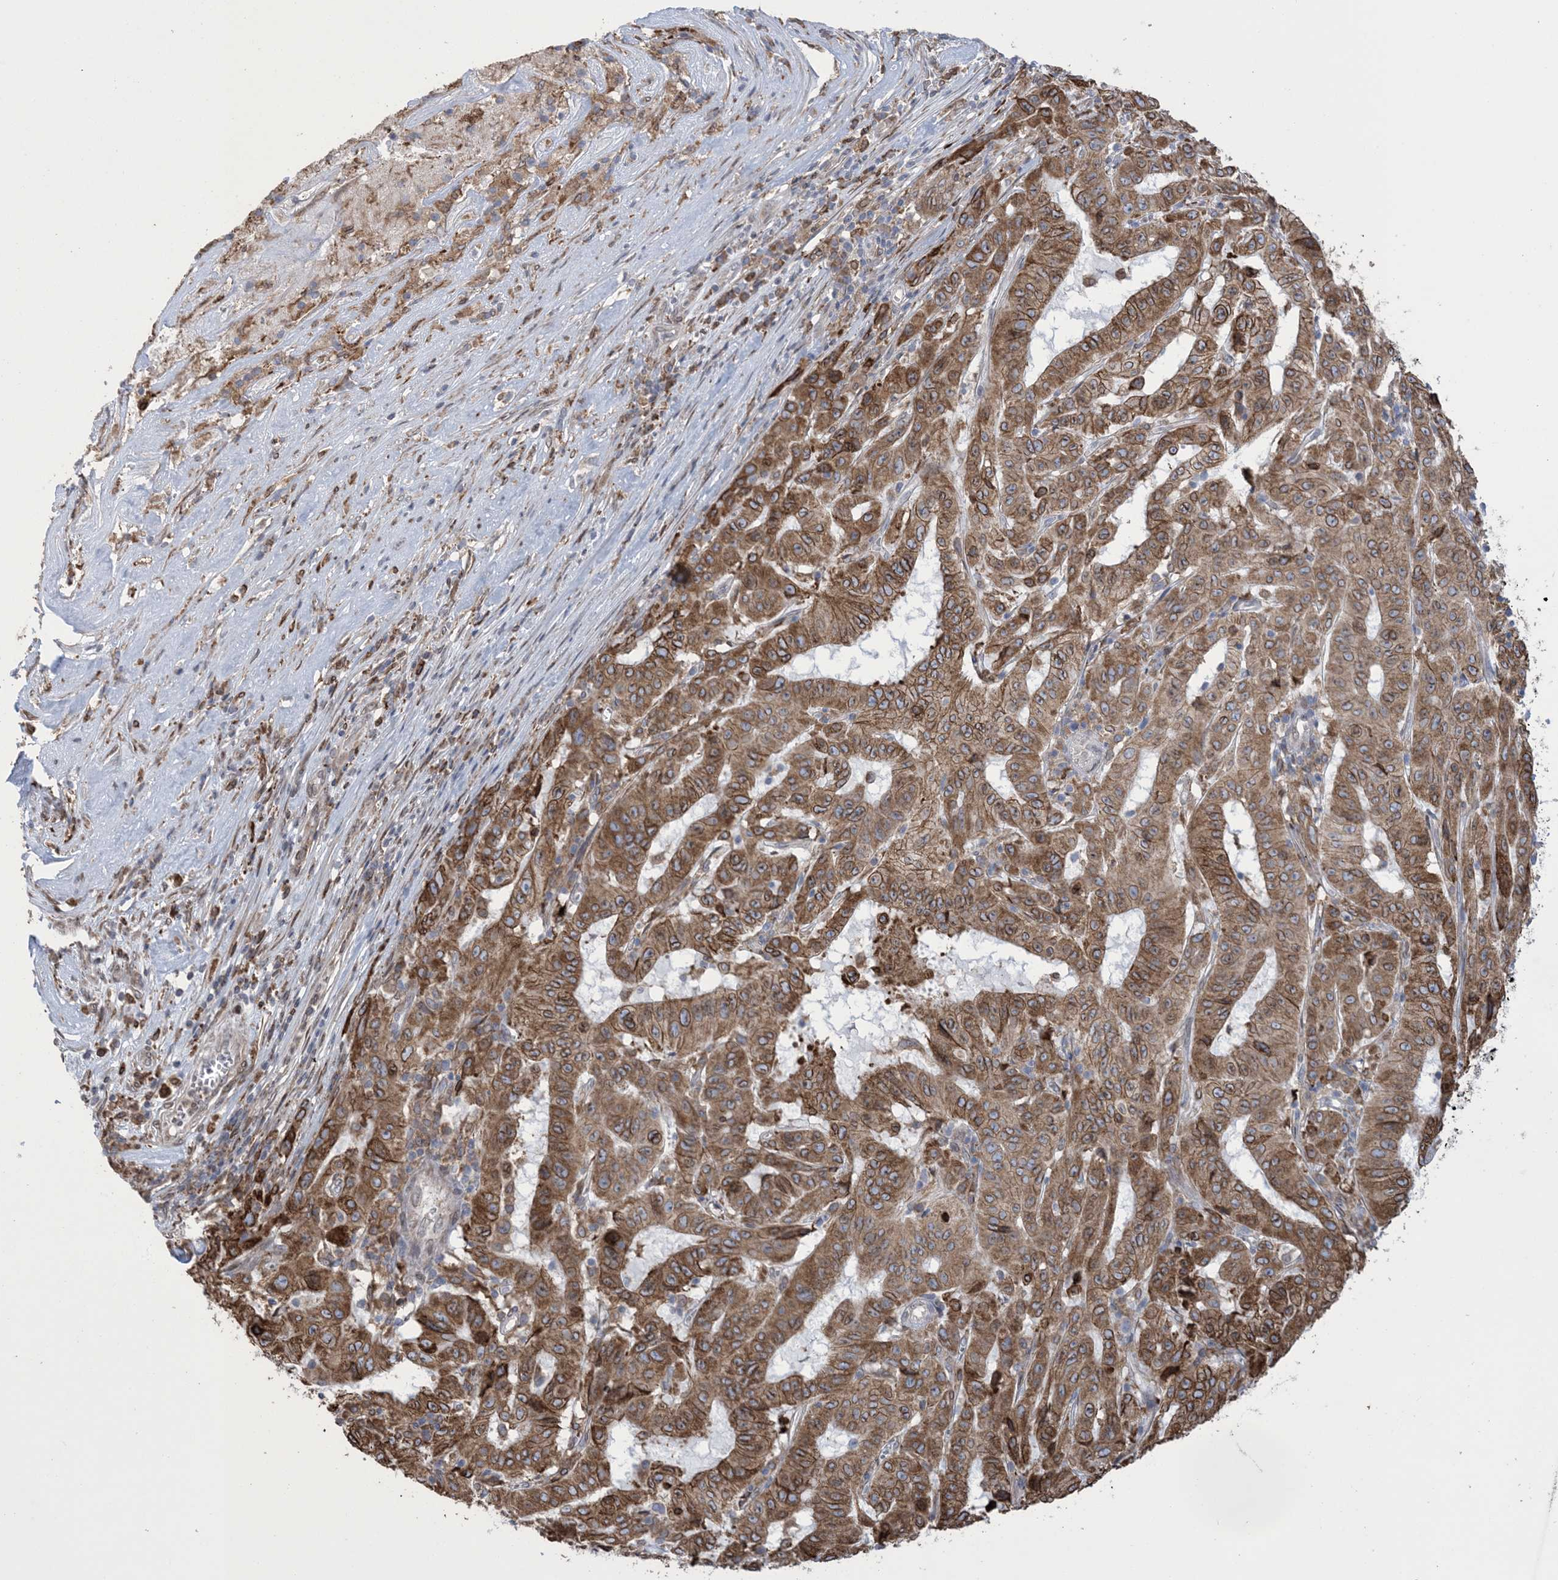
{"staining": {"intensity": "strong", "quantity": ">75%", "location": "cytoplasmic/membranous"}, "tissue": "pancreatic cancer", "cell_type": "Tumor cells", "image_type": "cancer", "snomed": [{"axis": "morphology", "description": "Adenocarcinoma, NOS"}, {"axis": "topography", "description": "Pancreas"}], "caption": "Pancreatic adenocarcinoma stained for a protein (brown) demonstrates strong cytoplasmic/membranous positive positivity in about >75% of tumor cells.", "gene": "SHANK1", "patient": {"sex": "male", "age": 63}}